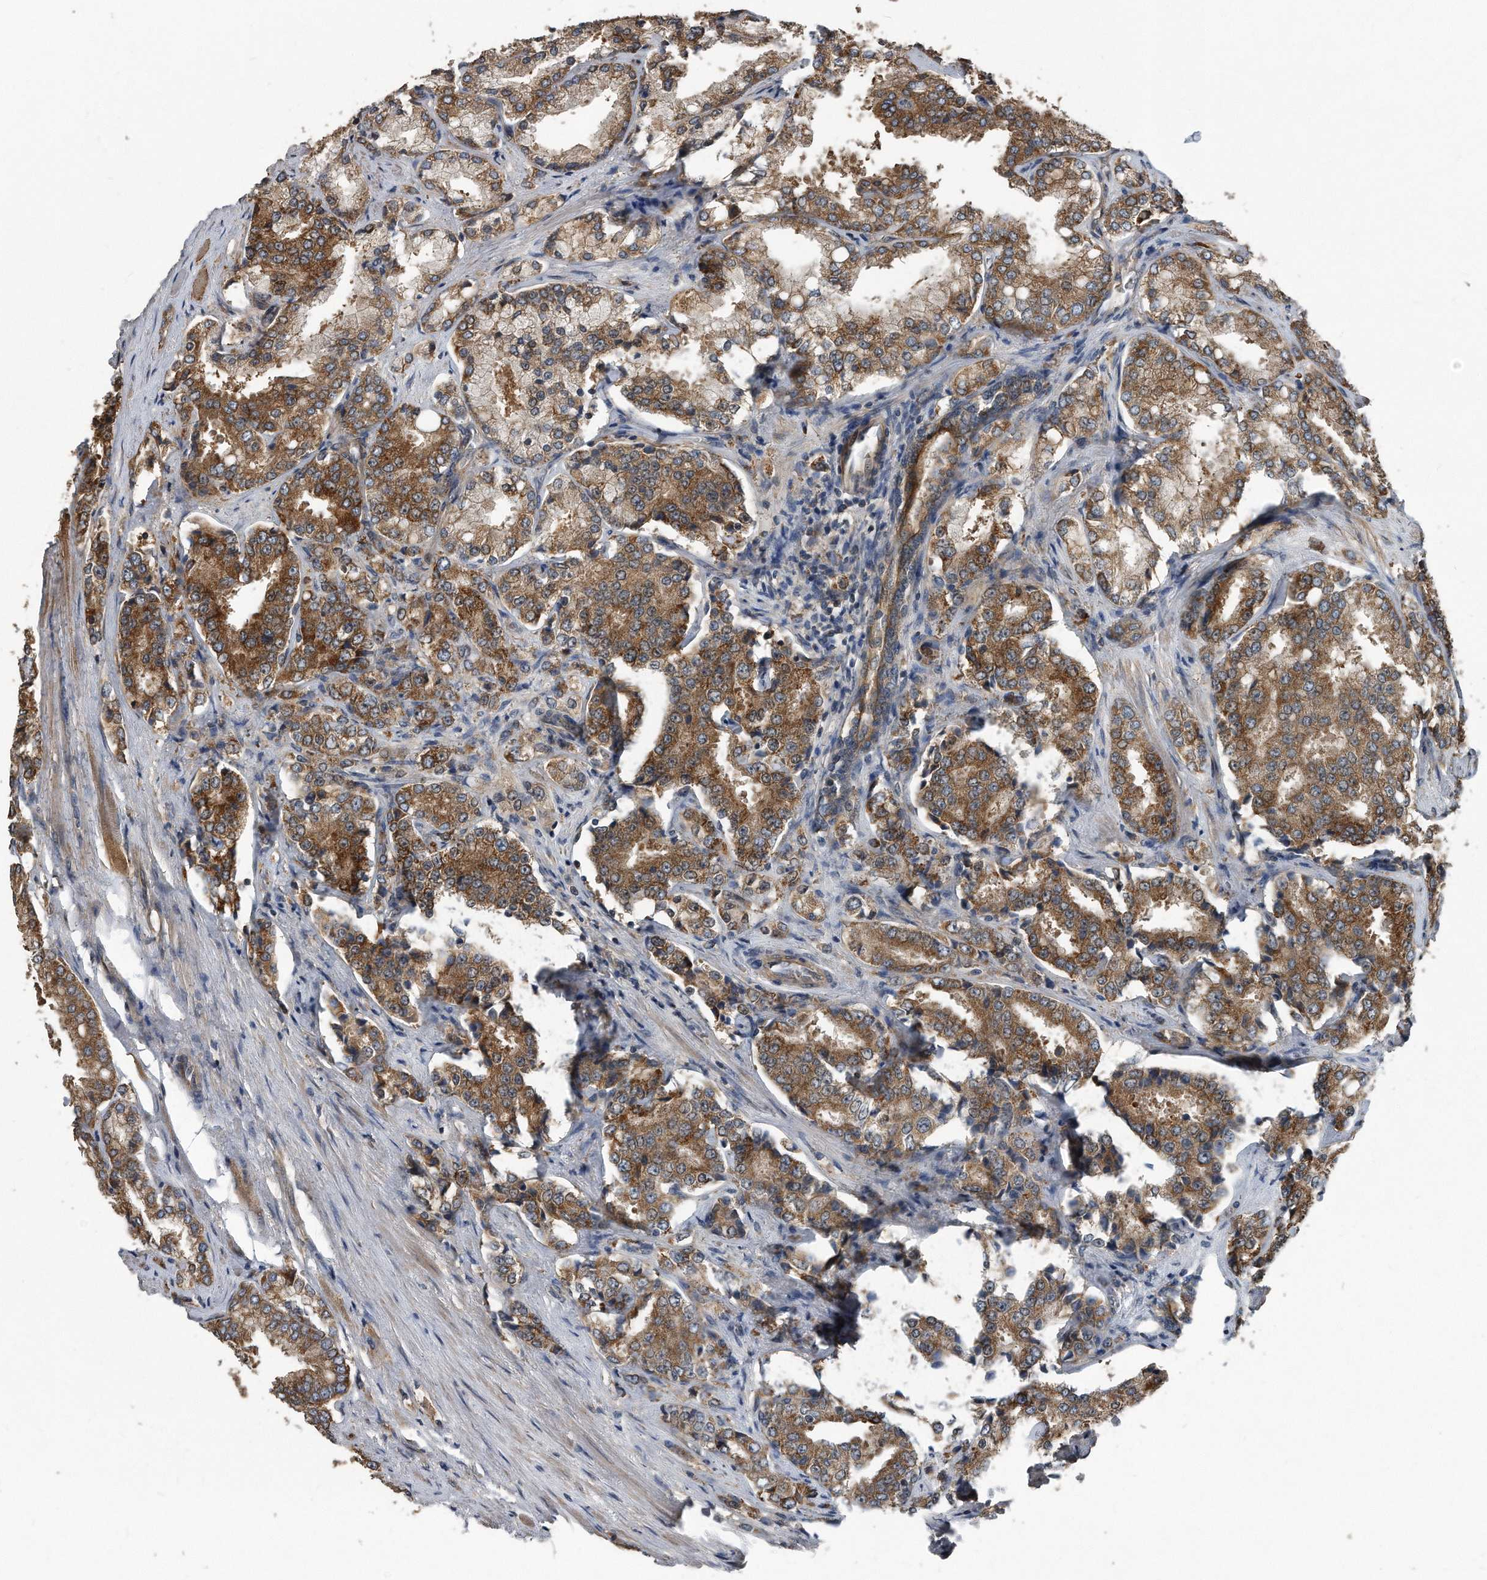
{"staining": {"intensity": "moderate", "quantity": ">75%", "location": "cytoplasmic/membranous"}, "tissue": "prostate cancer", "cell_type": "Tumor cells", "image_type": "cancer", "snomed": [{"axis": "morphology", "description": "Adenocarcinoma, High grade"}, {"axis": "topography", "description": "Prostate"}], "caption": "Protein staining exhibits moderate cytoplasmic/membranous staining in approximately >75% of tumor cells in prostate adenocarcinoma (high-grade).", "gene": "FAM136A", "patient": {"sex": "male", "age": 50}}